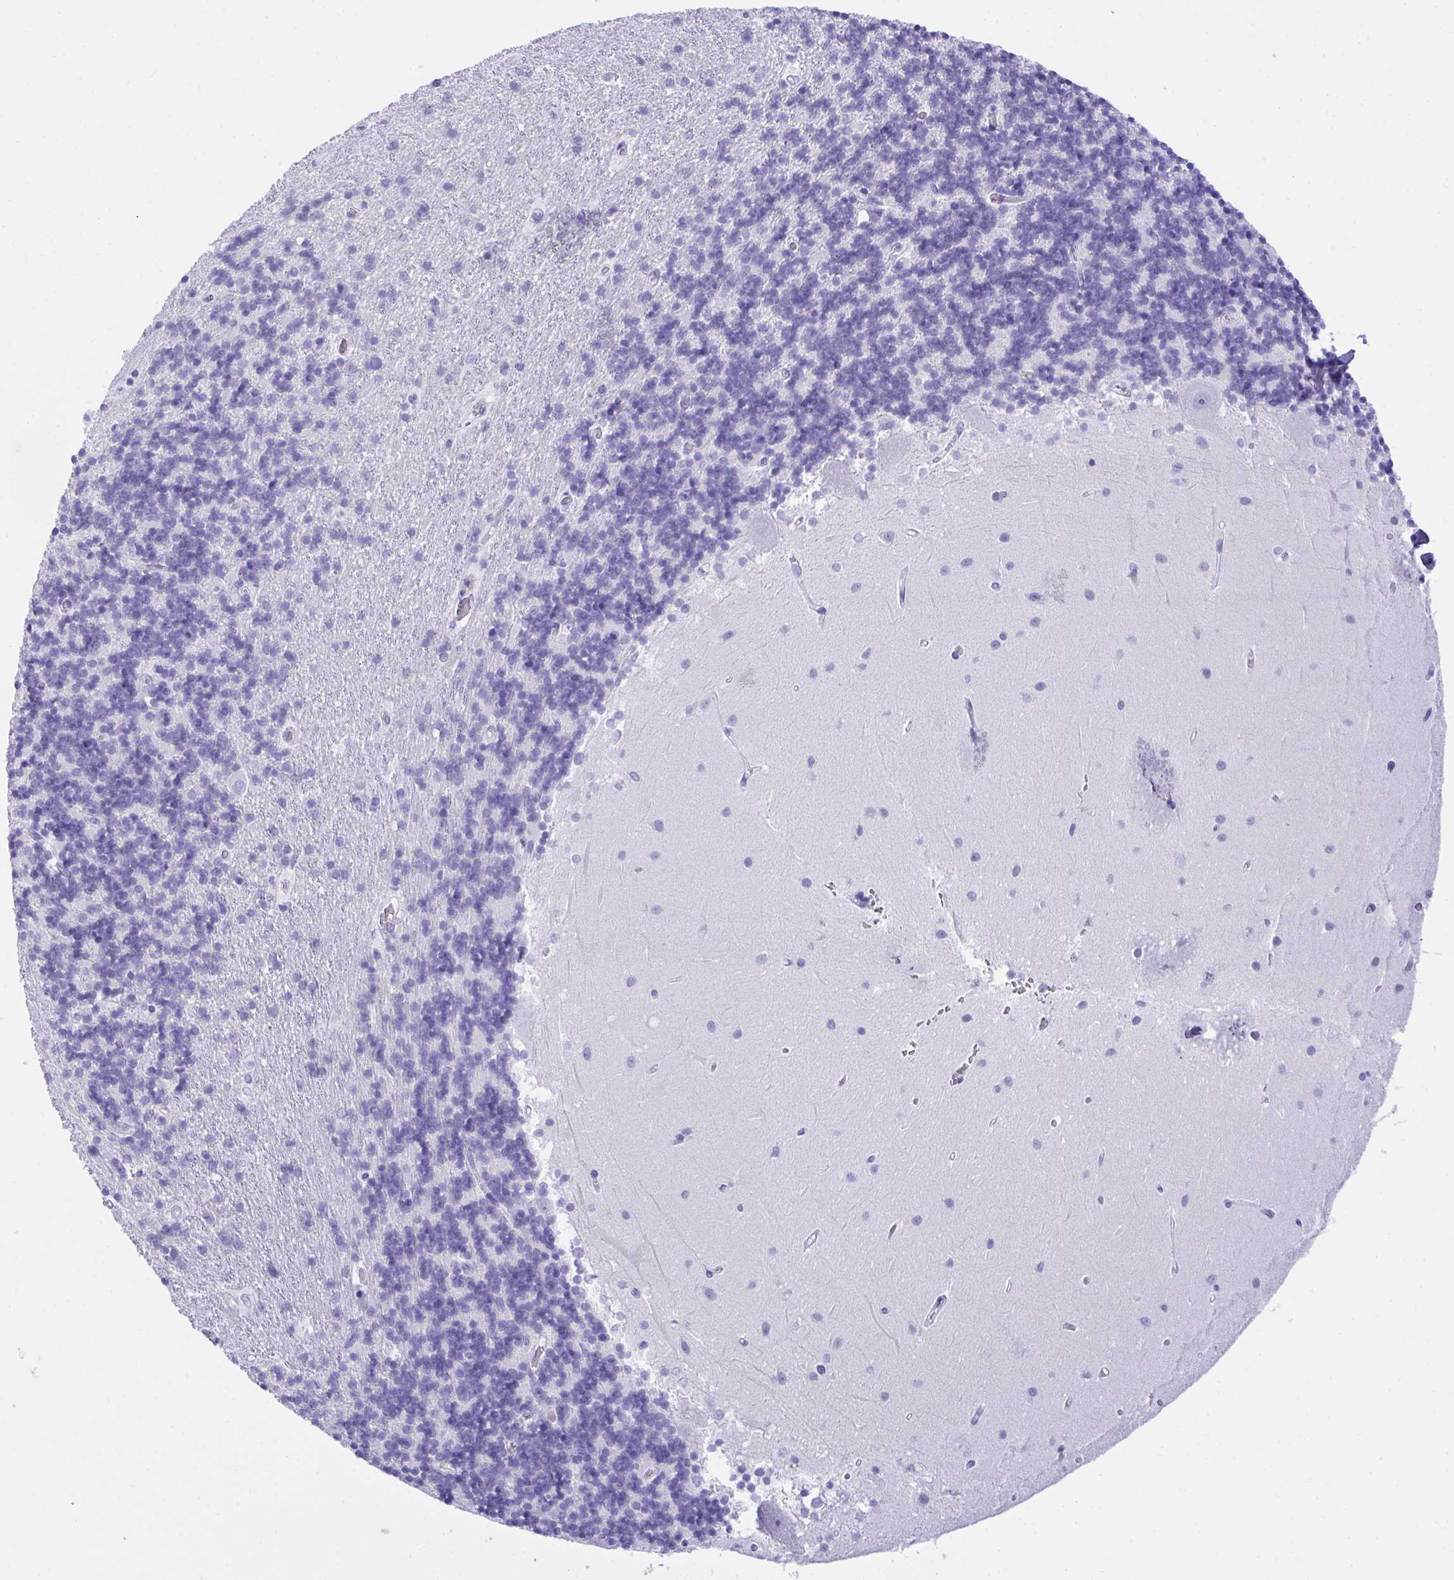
{"staining": {"intensity": "negative", "quantity": "none", "location": "none"}, "tissue": "cerebellum", "cell_type": "Cells in granular layer", "image_type": "normal", "snomed": [{"axis": "morphology", "description": "Normal tissue, NOS"}, {"axis": "topography", "description": "Cerebellum"}], "caption": "Immunohistochemical staining of benign human cerebellum reveals no significant expression in cells in granular layer.", "gene": "BEST4", "patient": {"sex": "male", "age": 54}}